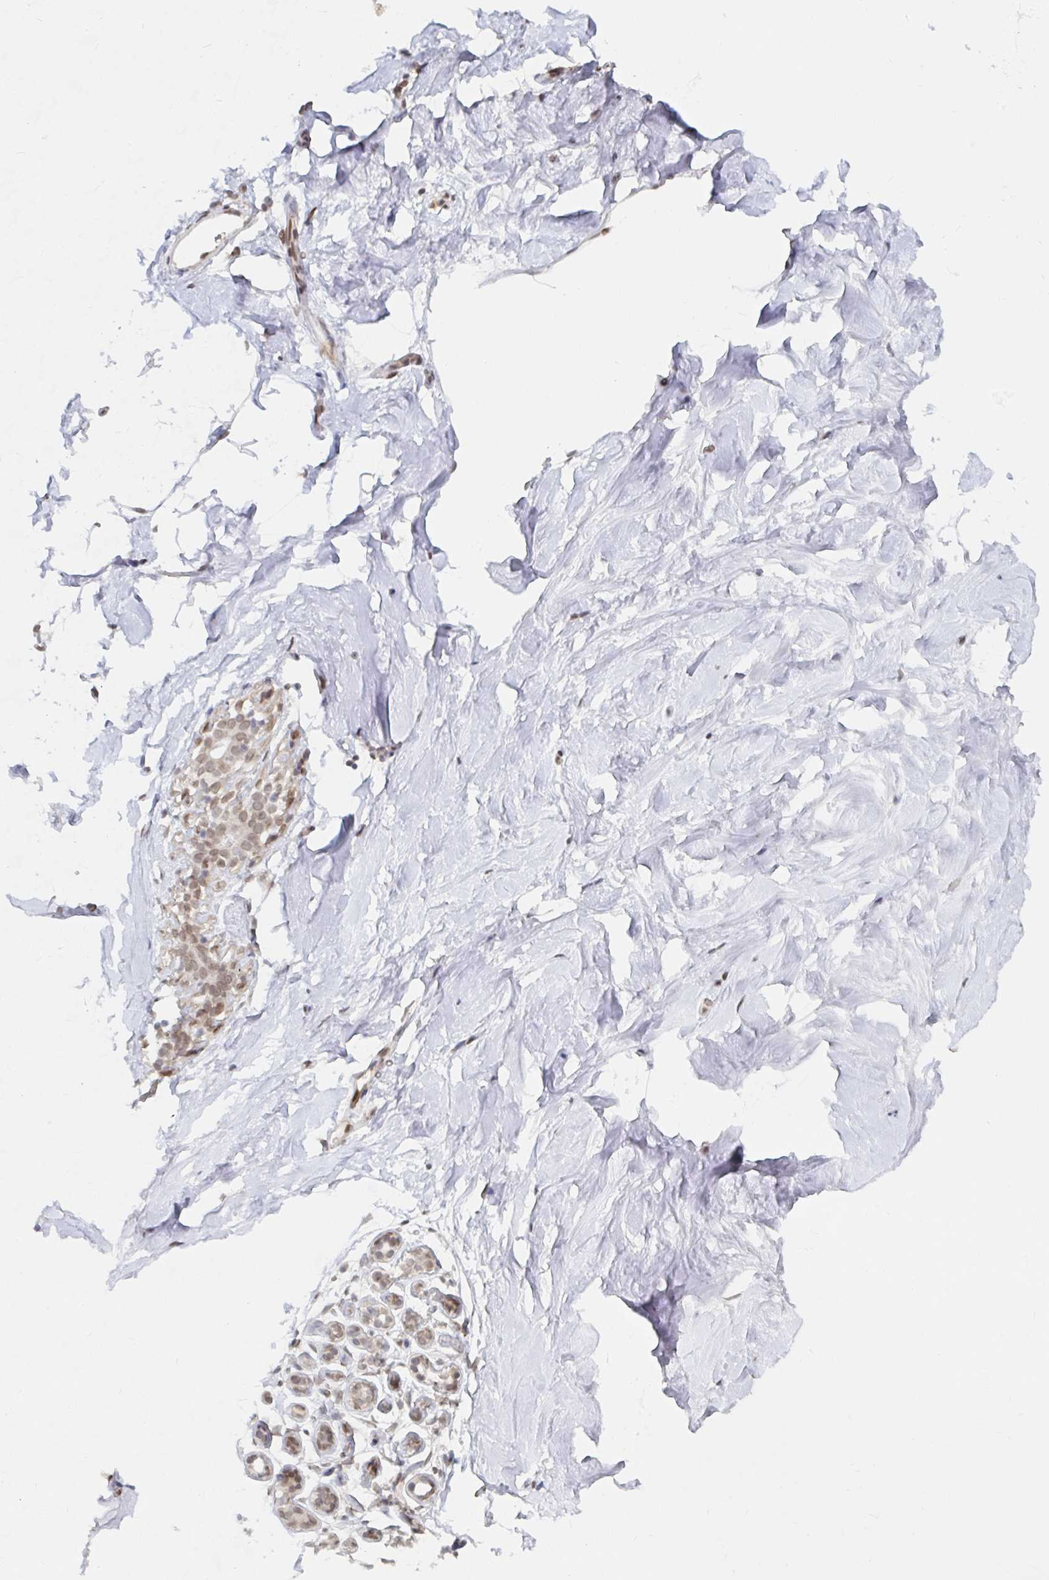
{"staining": {"intensity": "negative", "quantity": "none", "location": "none"}, "tissue": "breast", "cell_type": "Adipocytes", "image_type": "normal", "snomed": [{"axis": "morphology", "description": "Normal tissue, NOS"}, {"axis": "topography", "description": "Breast"}], "caption": "DAB (3,3'-diaminobenzidine) immunohistochemical staining of unremarkable human breast displays no significant positivity in adipocytes.", "gene": "CHD2", "patient": {"sex": "female", "age": 32}}